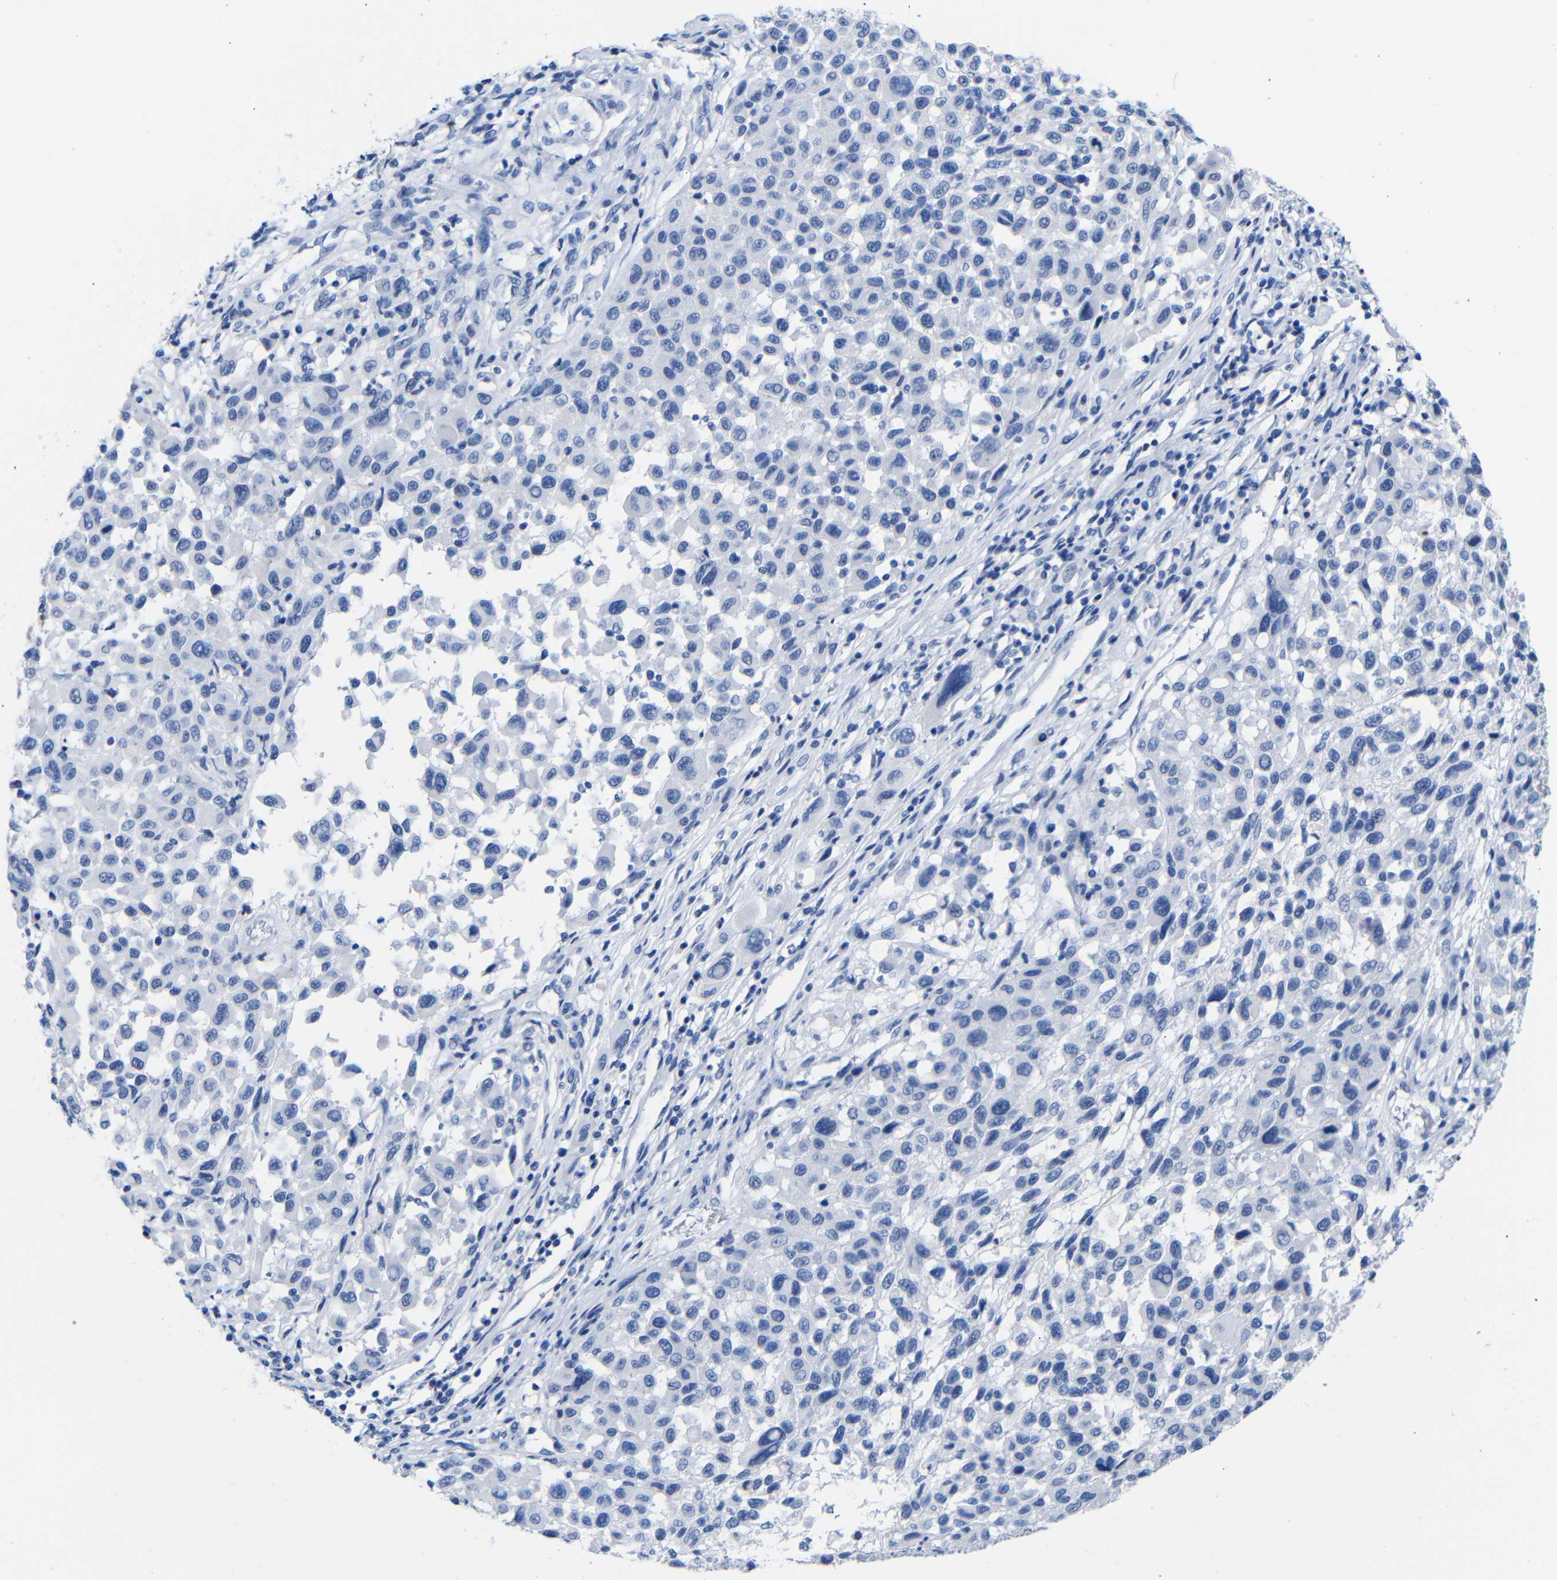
{"staining": {"intensity": "negative", "quantity": "none", "location": "none"}, "tissue": "melanoma", "cell_type": "Tumor cells", "image_type": "cancer", "snomed": [{"axis": "morphology", "description": "Malignant melanoma, Metastatic site"}, {"axis": "topography", "description": "Lymph node"}], "caption": "Tumor cells show no significant protein staining in melanoma.", "gene": "CGNL1", "patient": {"sex": "male", "age": 61}}